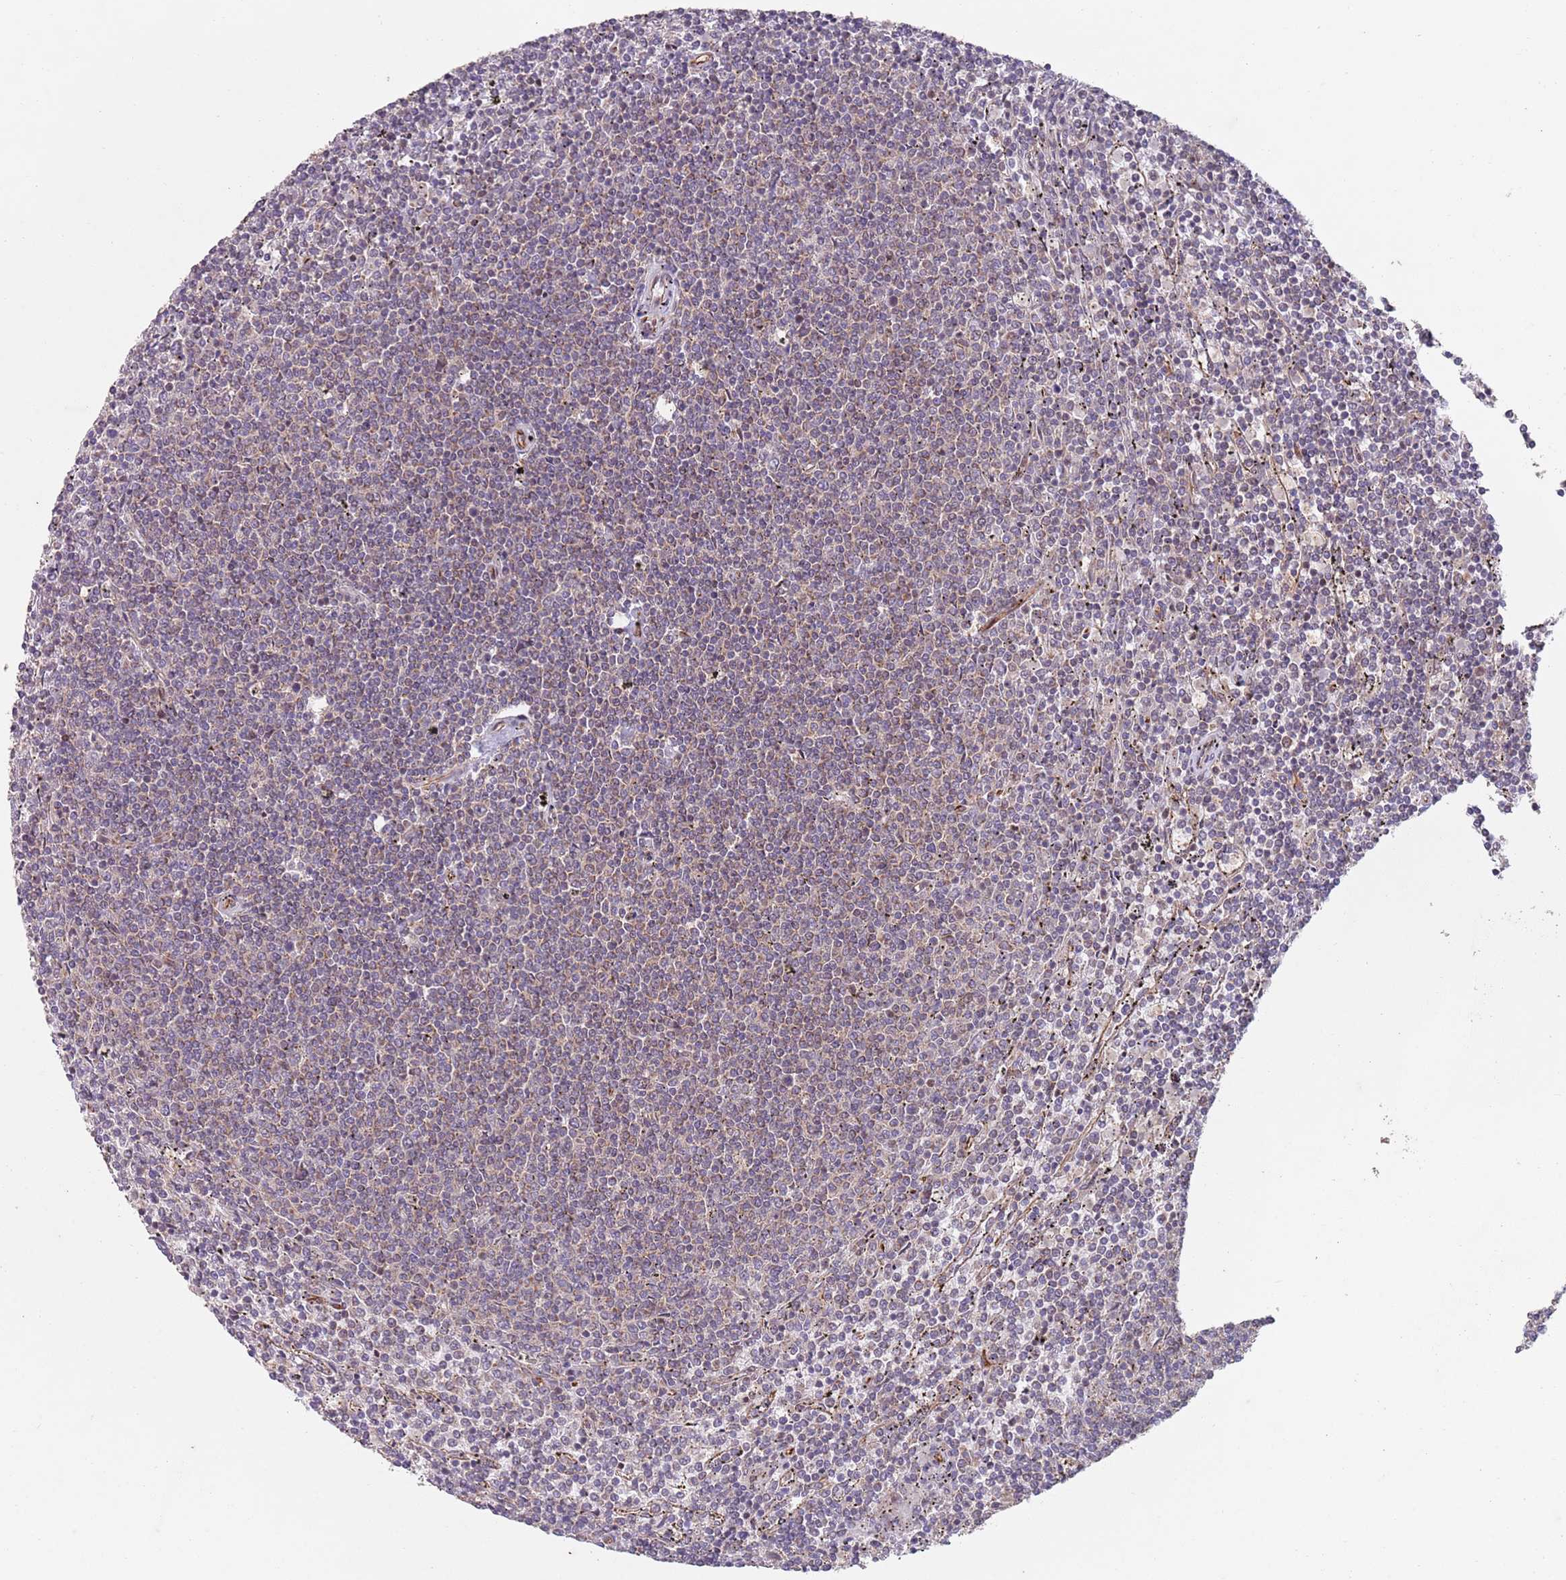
{"staining": {"intensity": "negative", "quantity": "none", "location": "none"}, "tissue": "lymphoma", "cell_type": "Tumor cells", "image_type": "cancer", "snomed": [{"axis": "morphology", "description": "Malignant lymphoma, non-Hodgkin's type, Low grade"}, {"axis": "topography", "description": "Spleen"}], "caption": "Protein analysis of lymphoma reveals no significant expression in tumor cells.", "gene": "CHD9", "patient": {"sex": "female", "age": 50}}